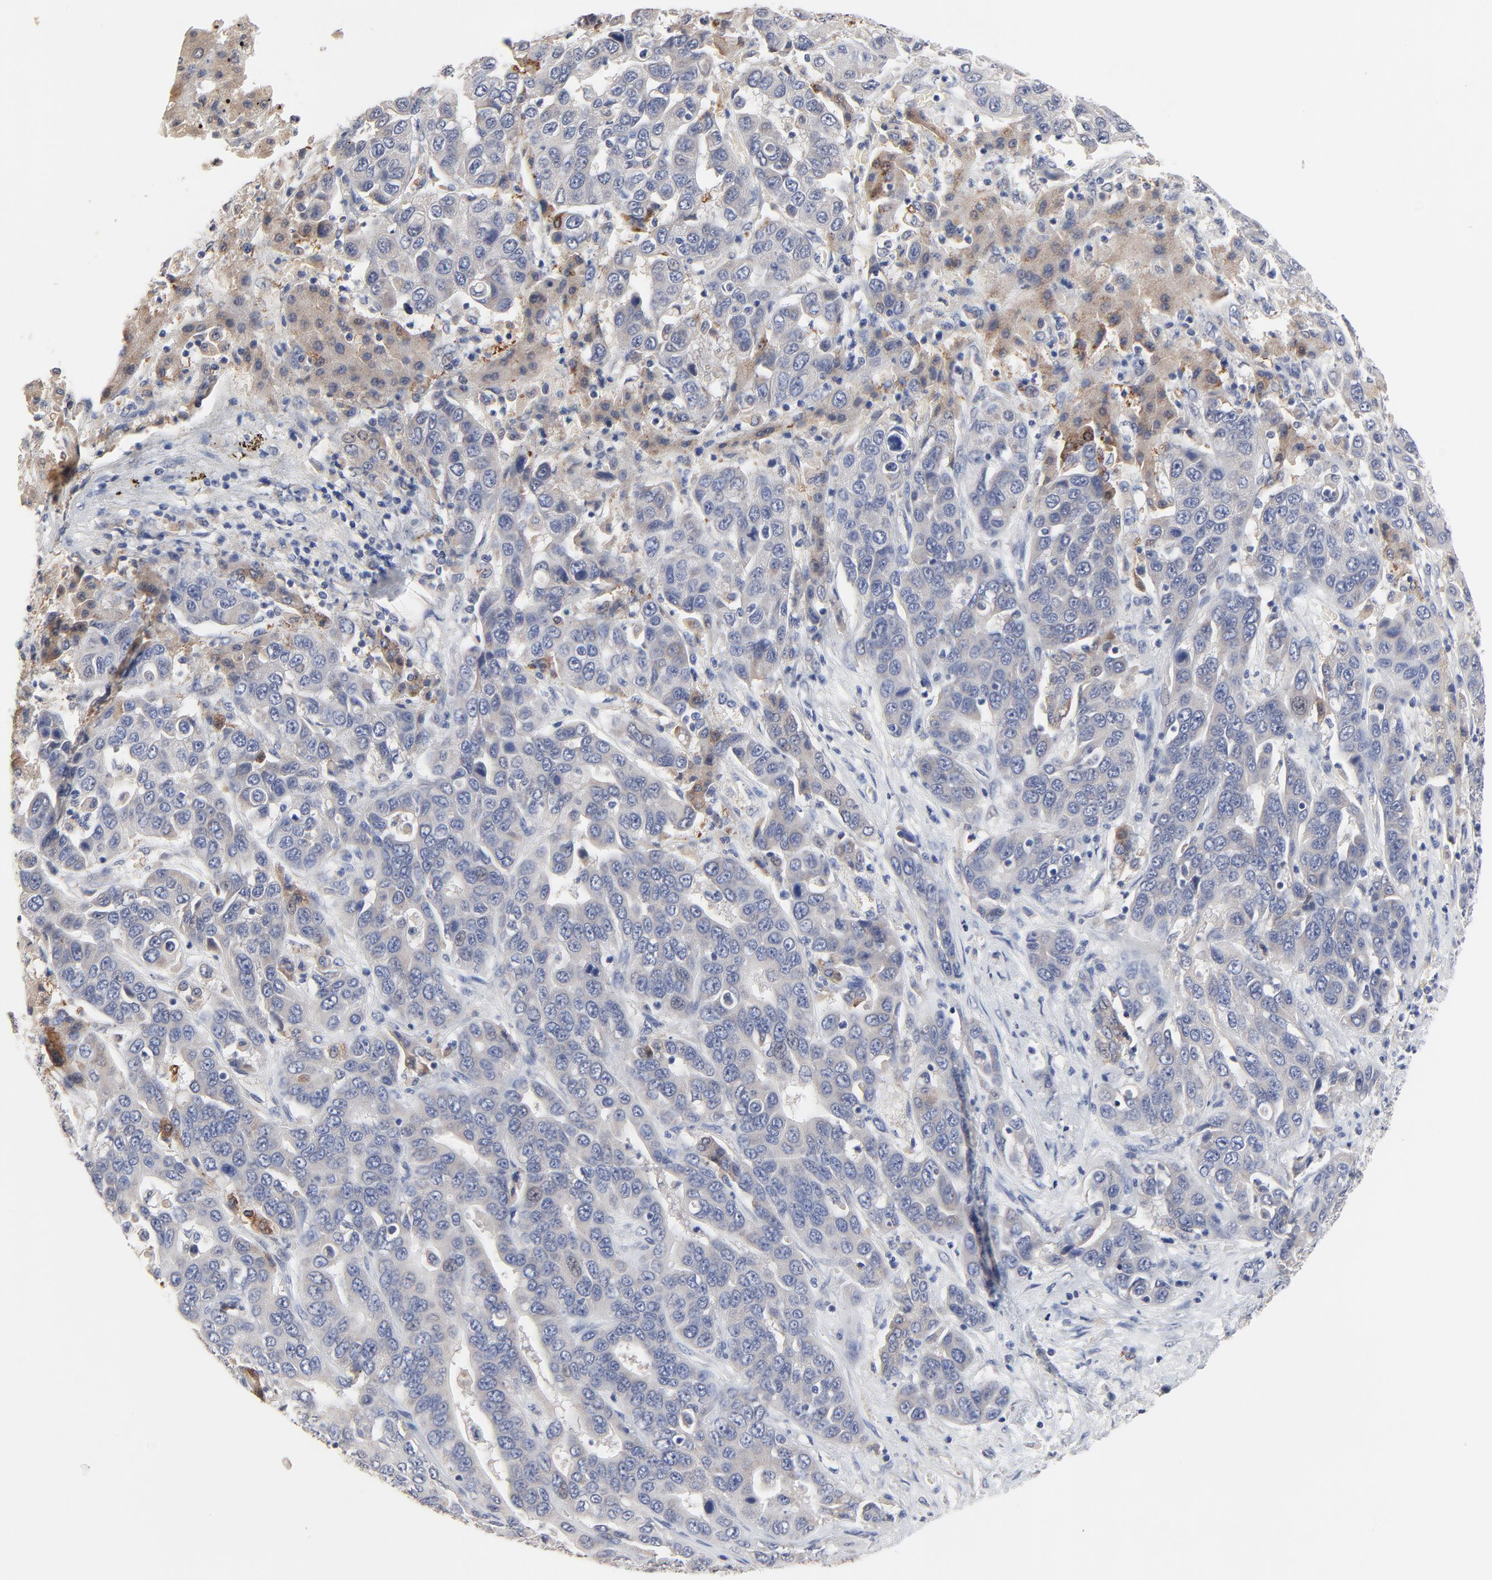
{"staining": {"intensity": "weak", "quantity": "<25%", "location": "cytoplasmic/membranous"}, "tissue": "liver cancer", "cell_type": "Tumor cells", "image_type": "cancer", "snomed": [{"axis": "morphology", "description": "Cholangiocarcinoma"}, {"axis": "topography", "description": "Liver"}], "caption": "This is an immunohistochemistry image of human cholangiocarcinoma (liver). There is no expression in tumor cells.", "gene": "FBXL5", "patient": {"sex": "female", "age": 52}}